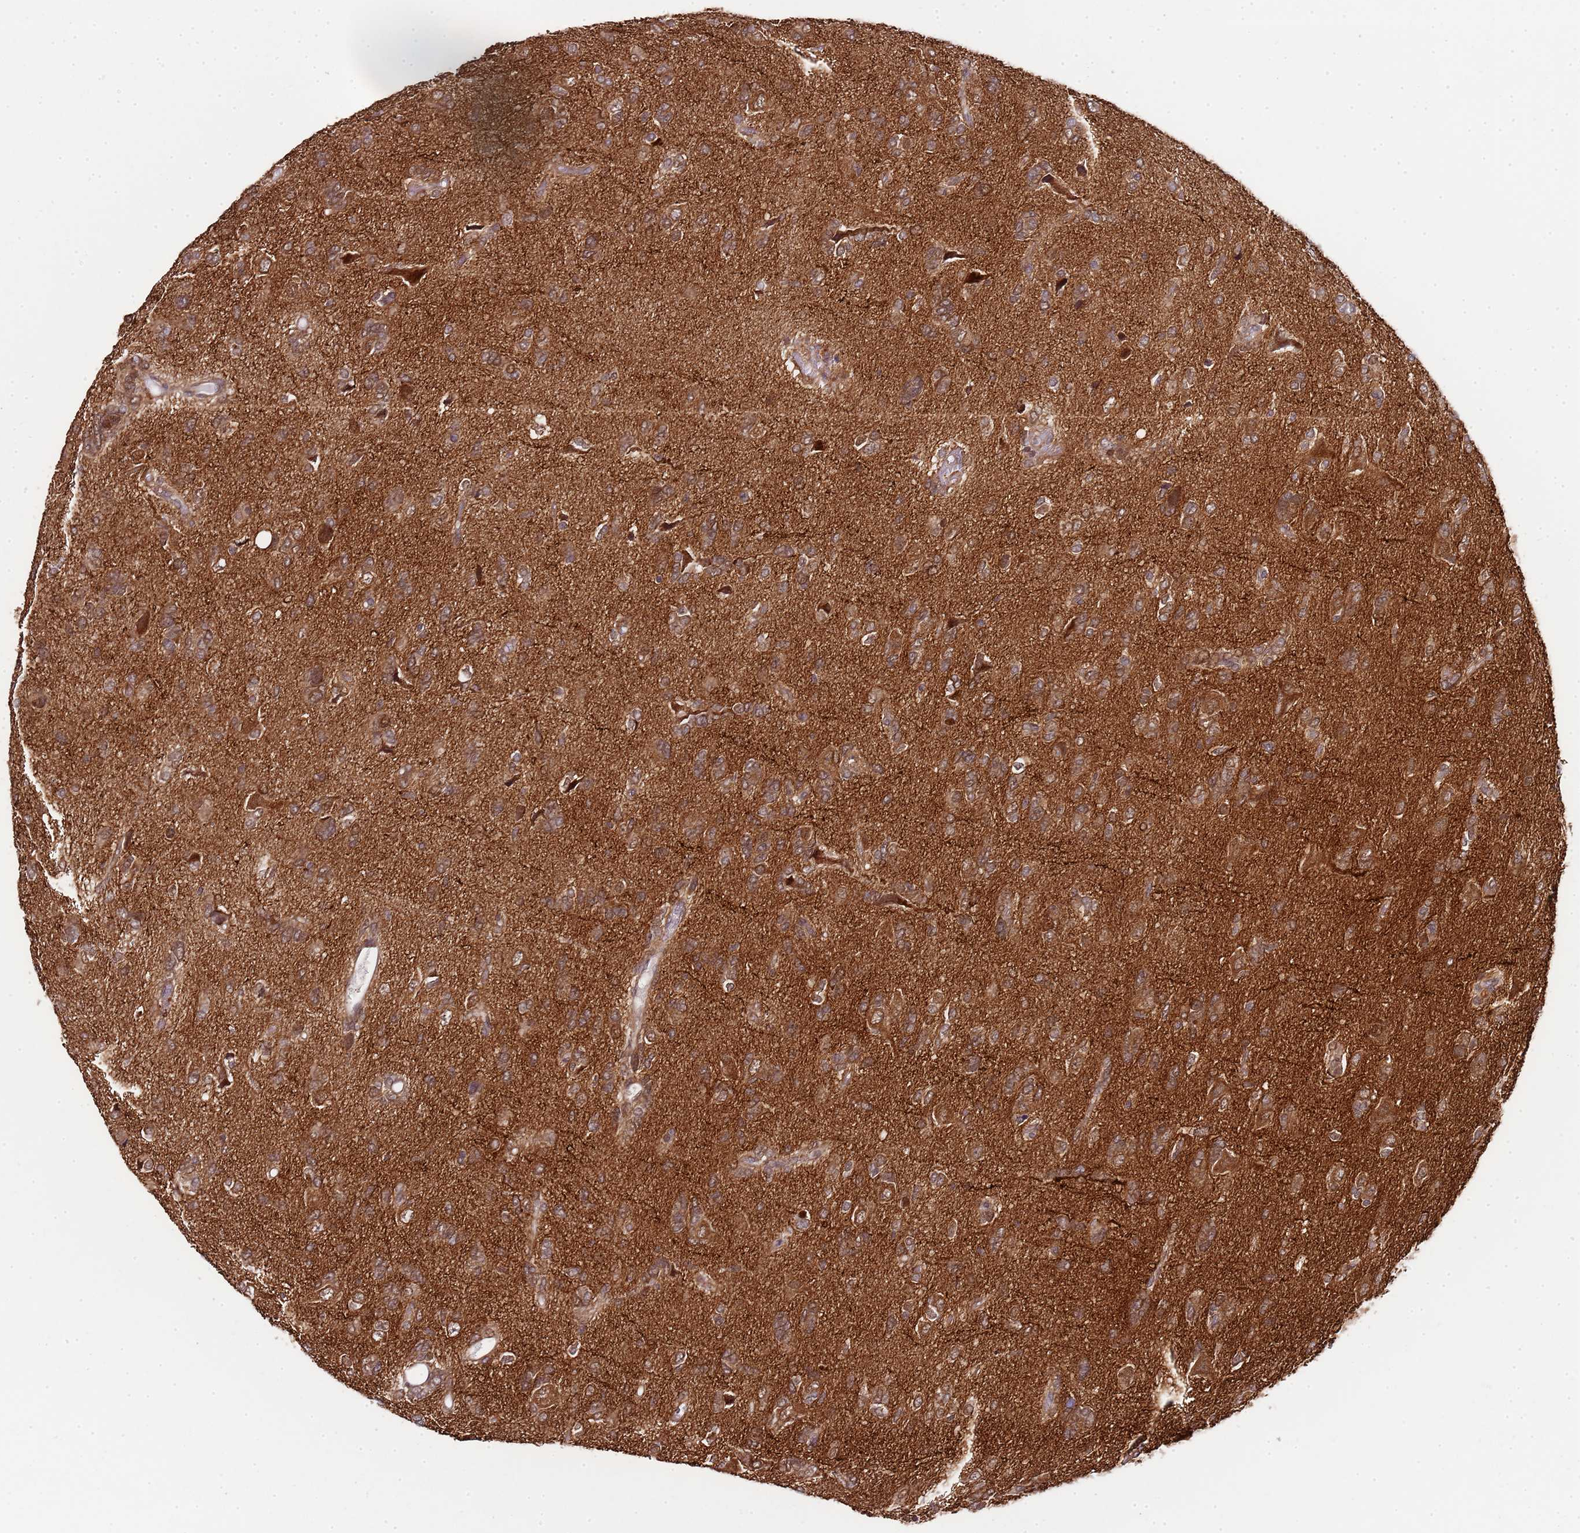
{"staining": {"intensity": "moderate", "quantity": ">75%", "location": "cytoplasmic/membranous,nuclear"}, "tissue": "glioma", "cell_type": "Tumor cells", "image_type": "cancer", "snomed": [{"axis": "morphology", "description": "Glioma, malignant, High grade"}, {"axis": "topography", "description": "Brain"}], "caption": "Human glioma stained for a protein (brown) exhibits moderate cytoplasmic/membranous and nuclear positive staining in approximately >75% of tumor cells.", "gene": "EDC3", "patient": {"sex": "female", "age": 59}}